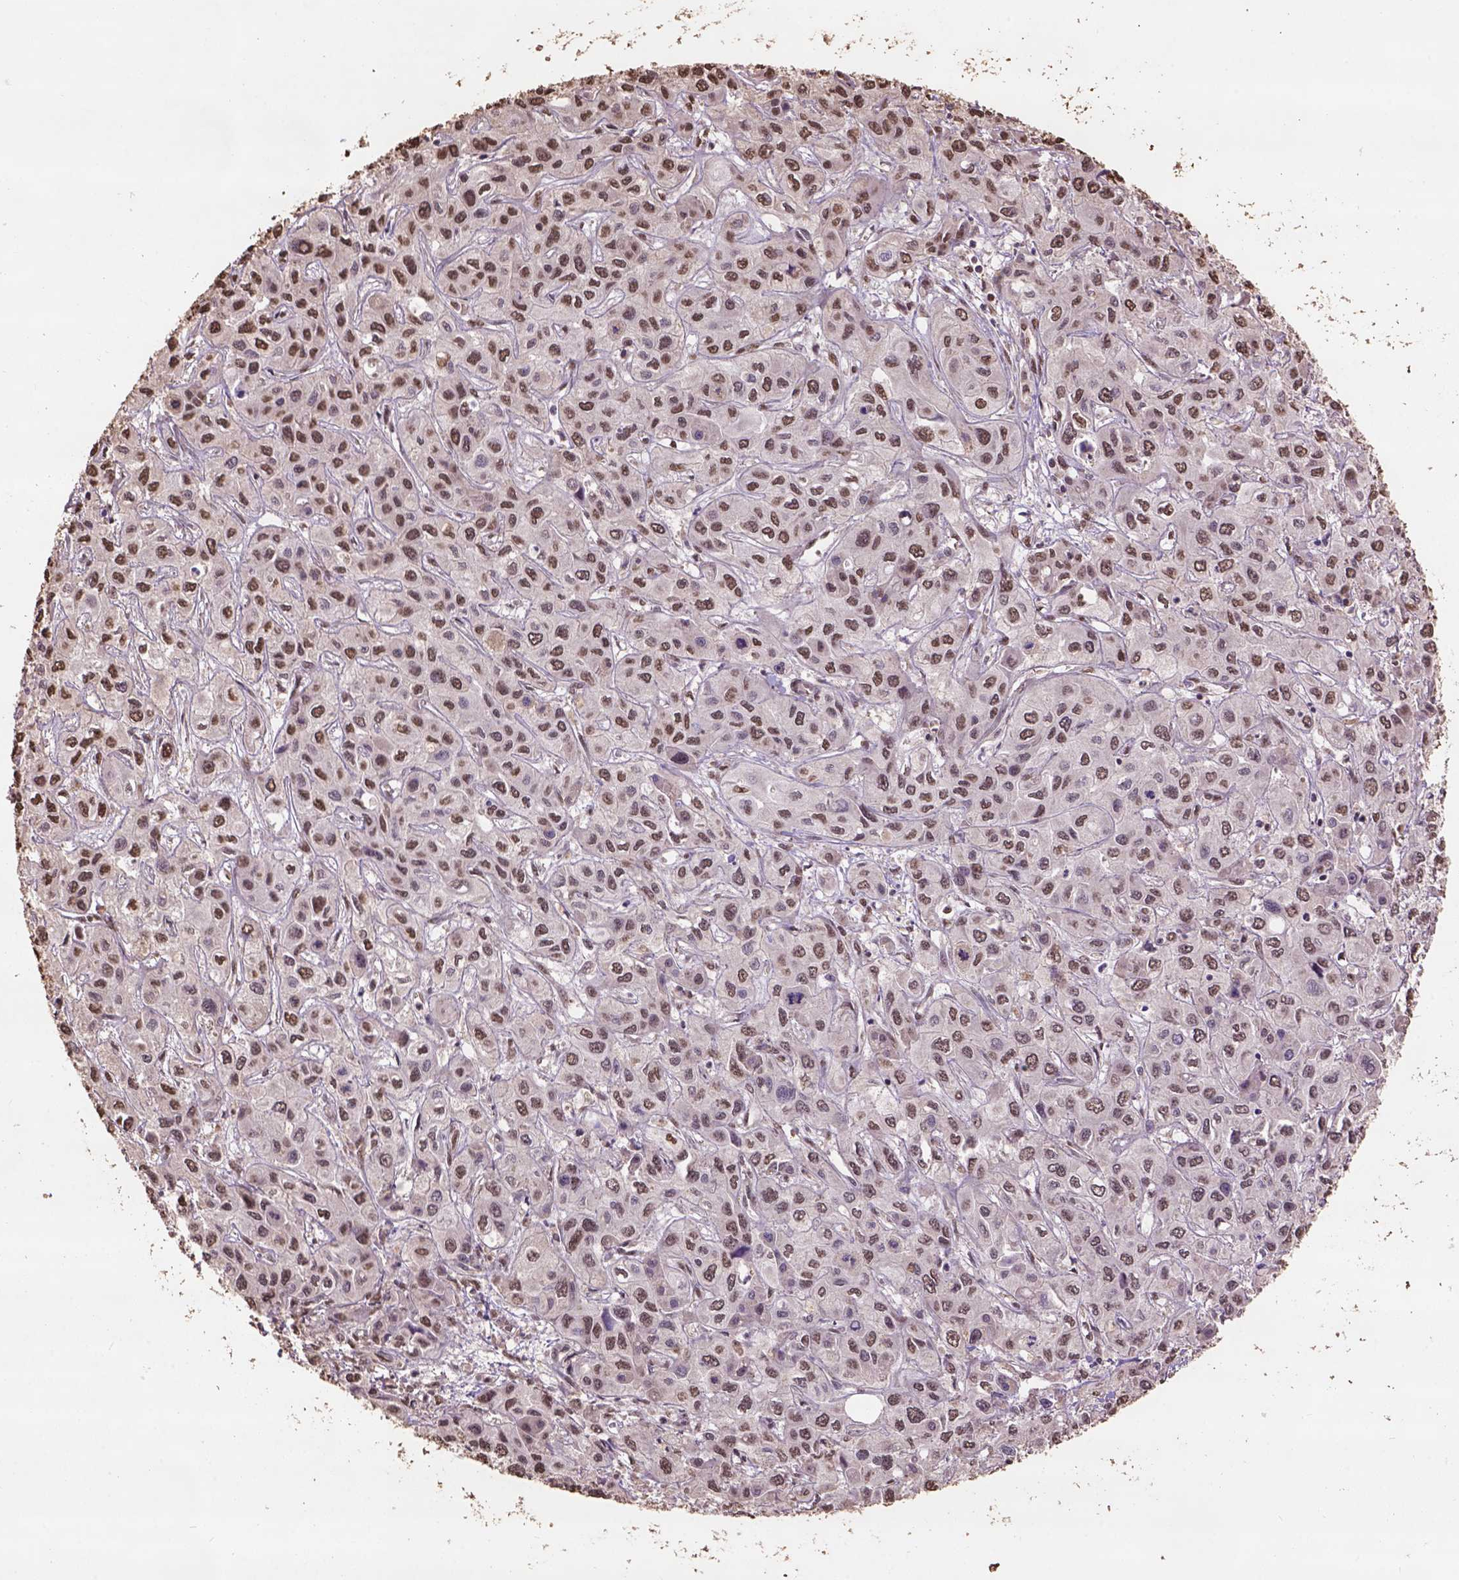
{"staining": {"intensity": "moderate", "quantity": ">75%", "location": "nuclear"}, "tissue": "liver cancer", "cell_type": "Tumor cells", "image_type": "cancer", "snomed": [{"axis": "morphology", "description": "Cholangiocarcinoma"}, {"axis": "topography", "description": "Liver"}], "caption": "Protein staining by immunohistochemistry reveals moderate nuclear expression in about >75% of tumor cells in liver cancer.", "gene": "CSTF2T", "patient": {"sex": "female", "age": 66}}